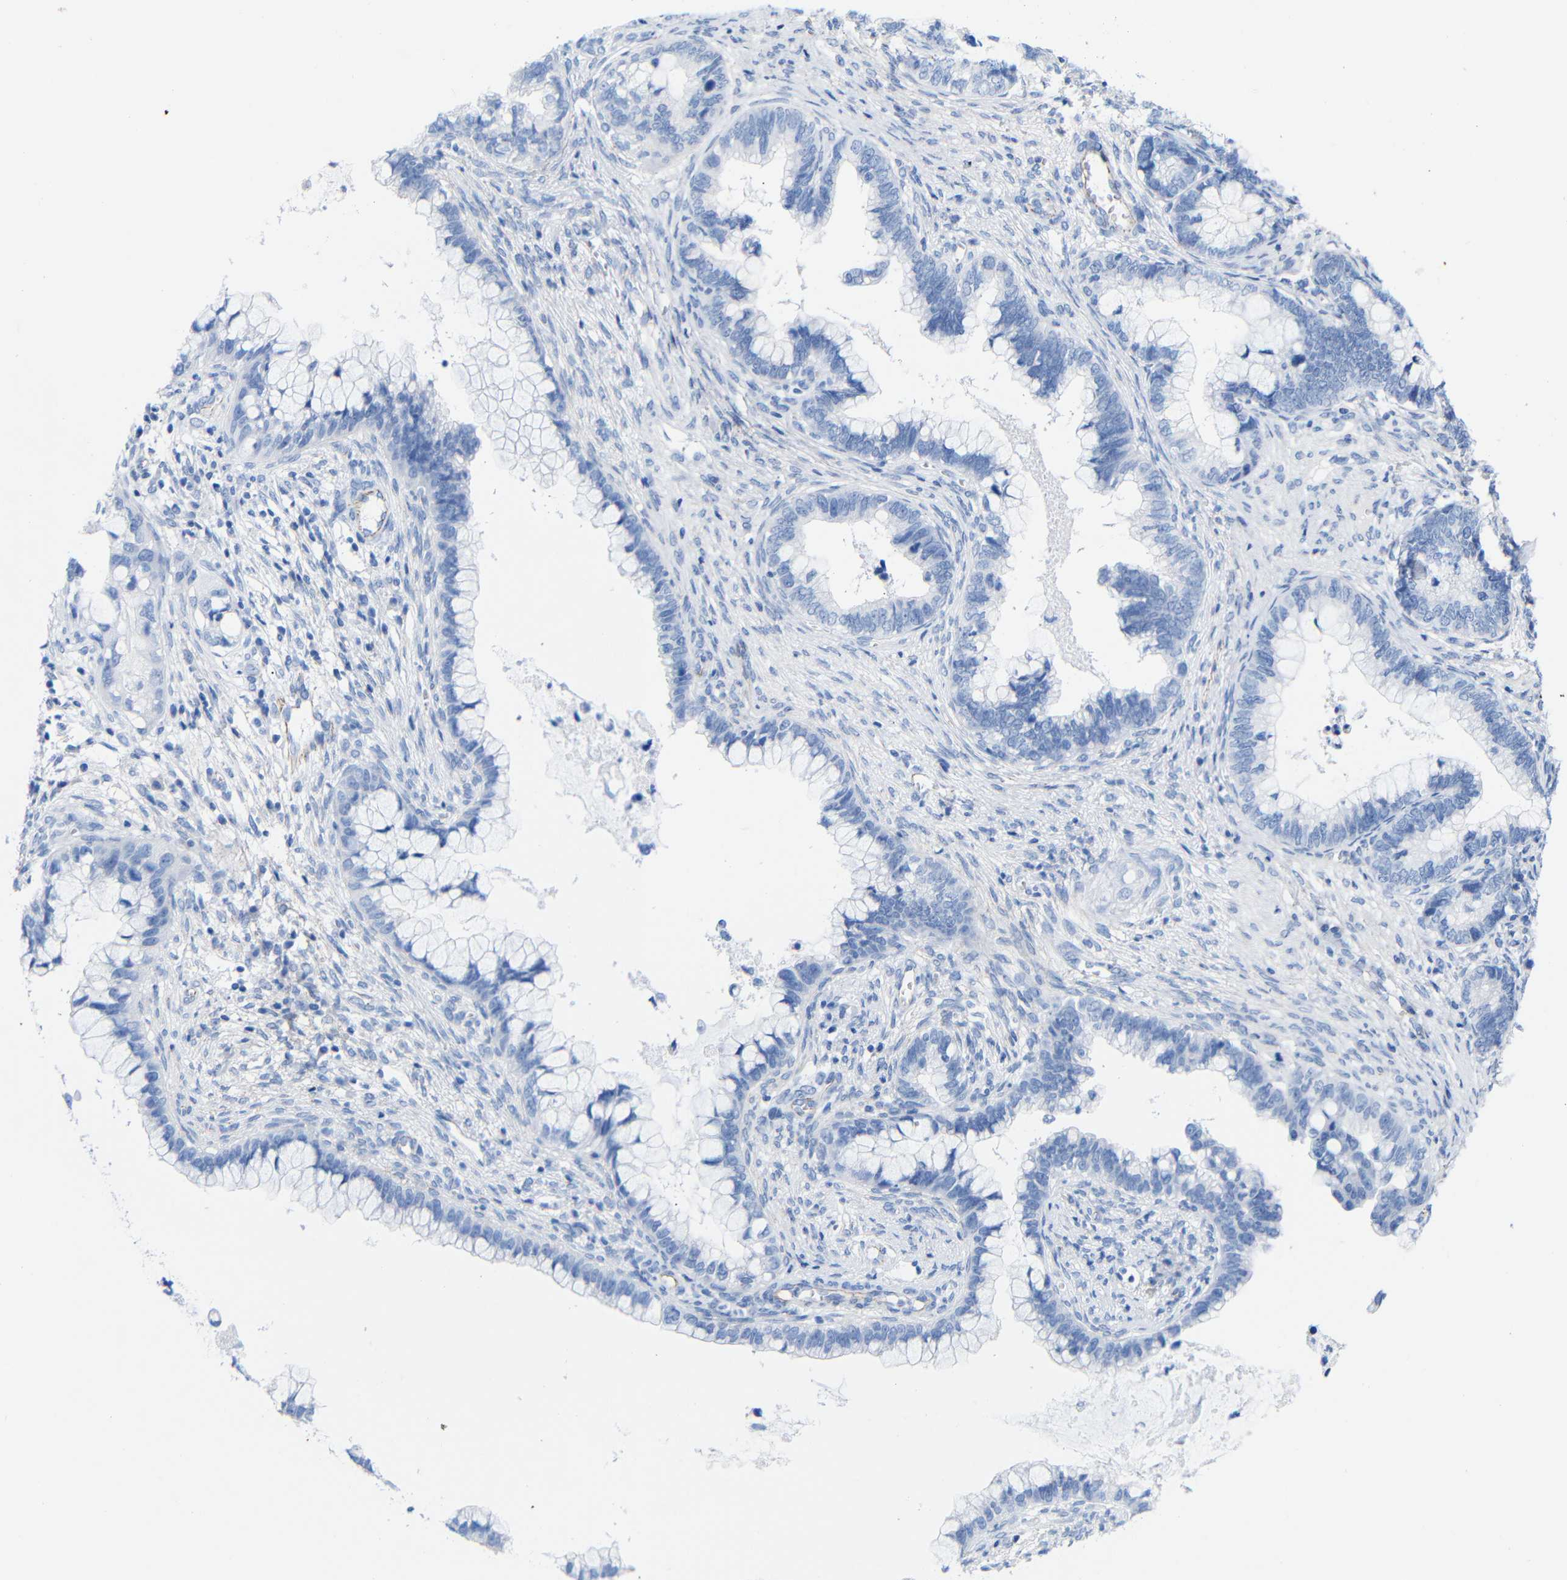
{"staining": {"intensity": "negative", "quantity": "none", "location": "none"}, "tissue": "cervical cancer", "cell_type": "Tumor cells", "image_type": "cancer", "snomed": [{"axis": "morphology", "description": "Adenocarcinoma, NOS"}, {"axis": "topography", "description": "Cervix"}], "caption": "A histopathology image of human adenocarcinoma (cervical) is negative for staining in tumor cells. Brightfield microscopy of IHC stained with DAB (3,3'-diaminobenzidine) (brown) and hematoxylin (blue), captured at high magnification.", "gene": "CGNL1", "patient": {"sex": "female", "age": 44}}